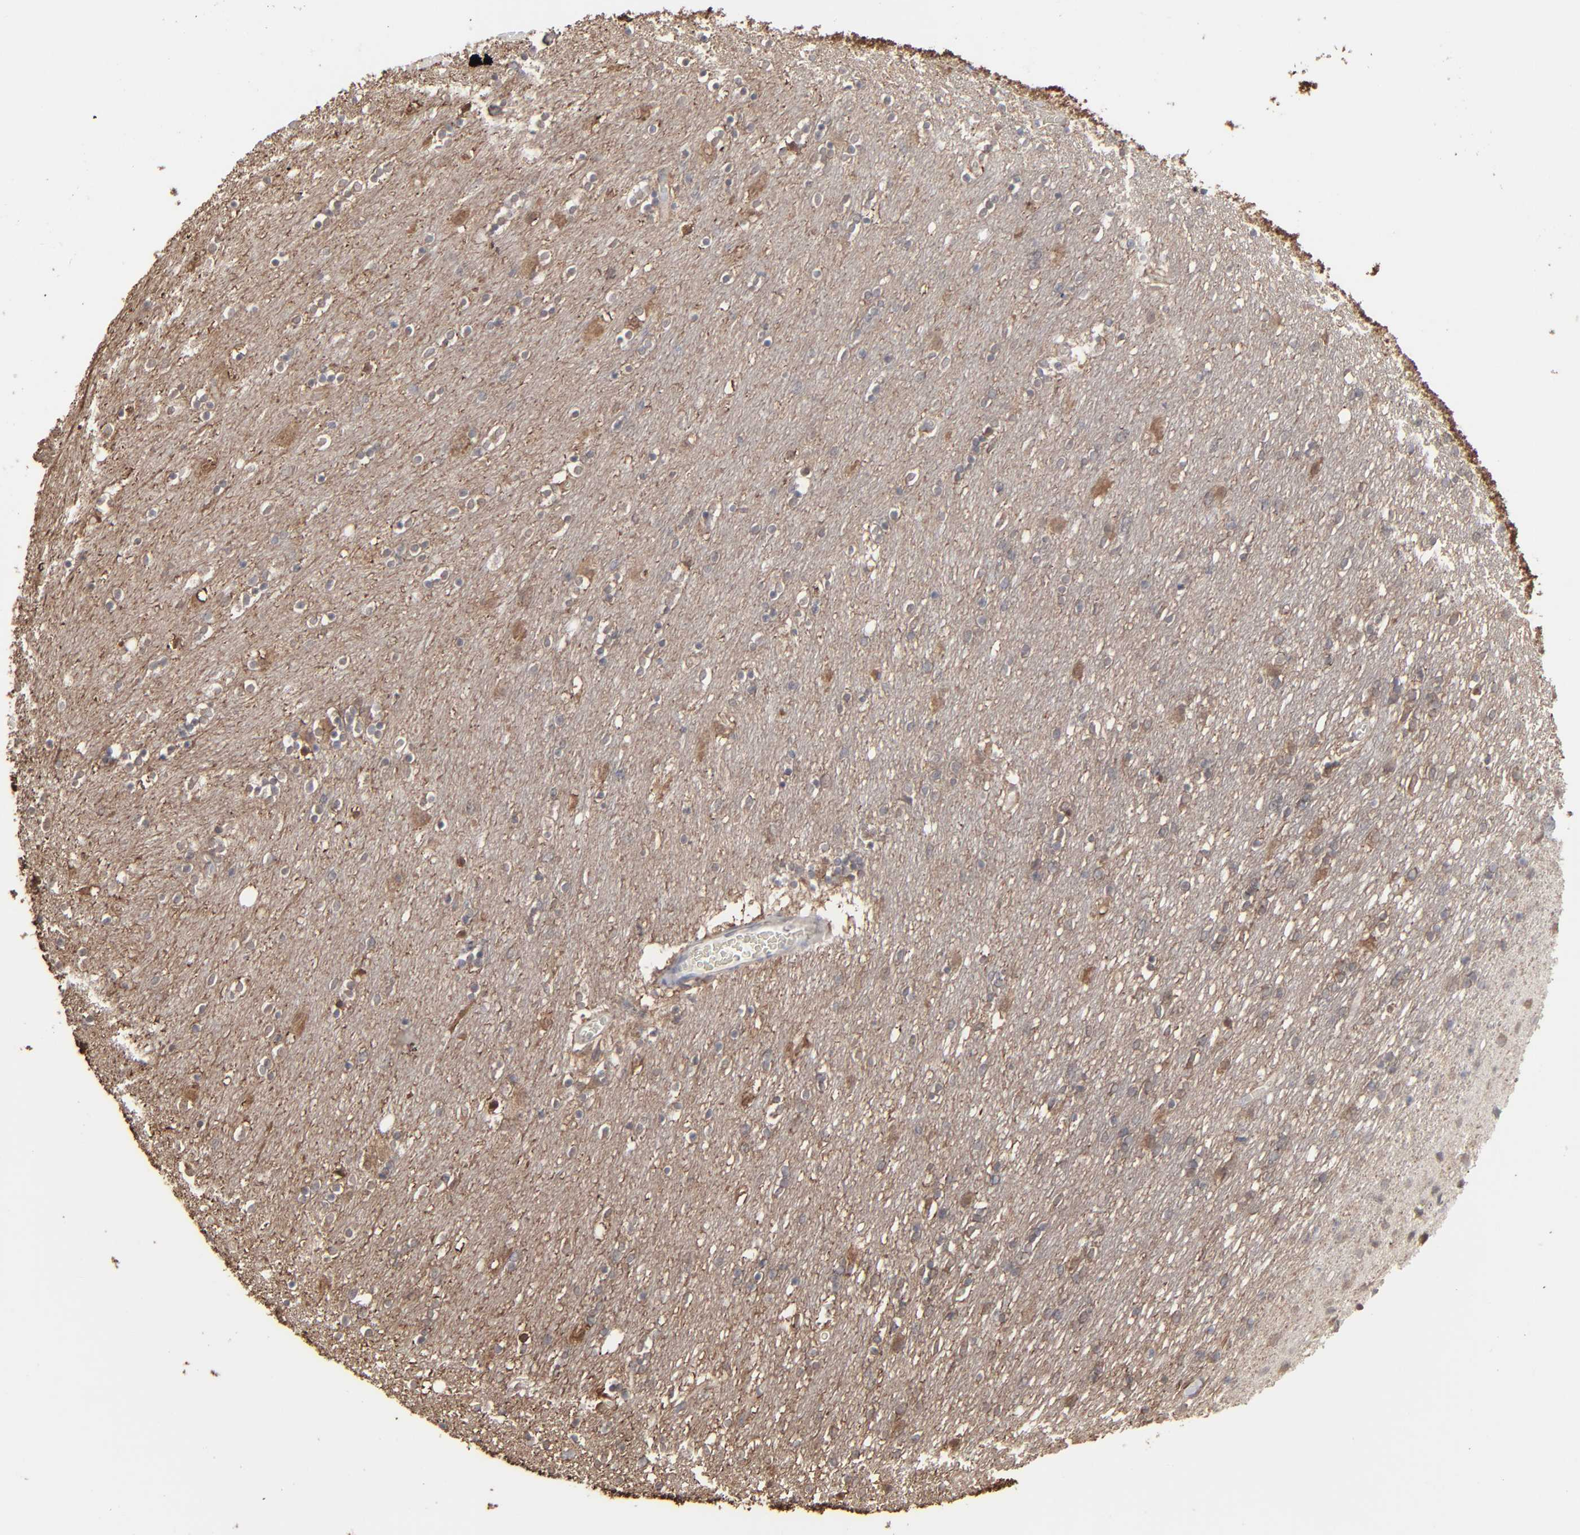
{"staining": {"intensity": "moderate", "quantity": "<25%", "location": "cytoplasmic/membranous"}, "tissue": "caudate", "cell_type": "Glial cells", "image_type": "normal", "snomed": [{"axis": "morphology", "description": "Normal tissue, NOS"}, {"axis": "topography", "description": "Lateral ventricle wall"}], "caption": "Protein analysis of normal caudate shows moderate cytoplasmic/membranous positivity in approximately <25% of glial cells.", "gene": "NME1", "patient": {"sex": "female", "age": 54}}